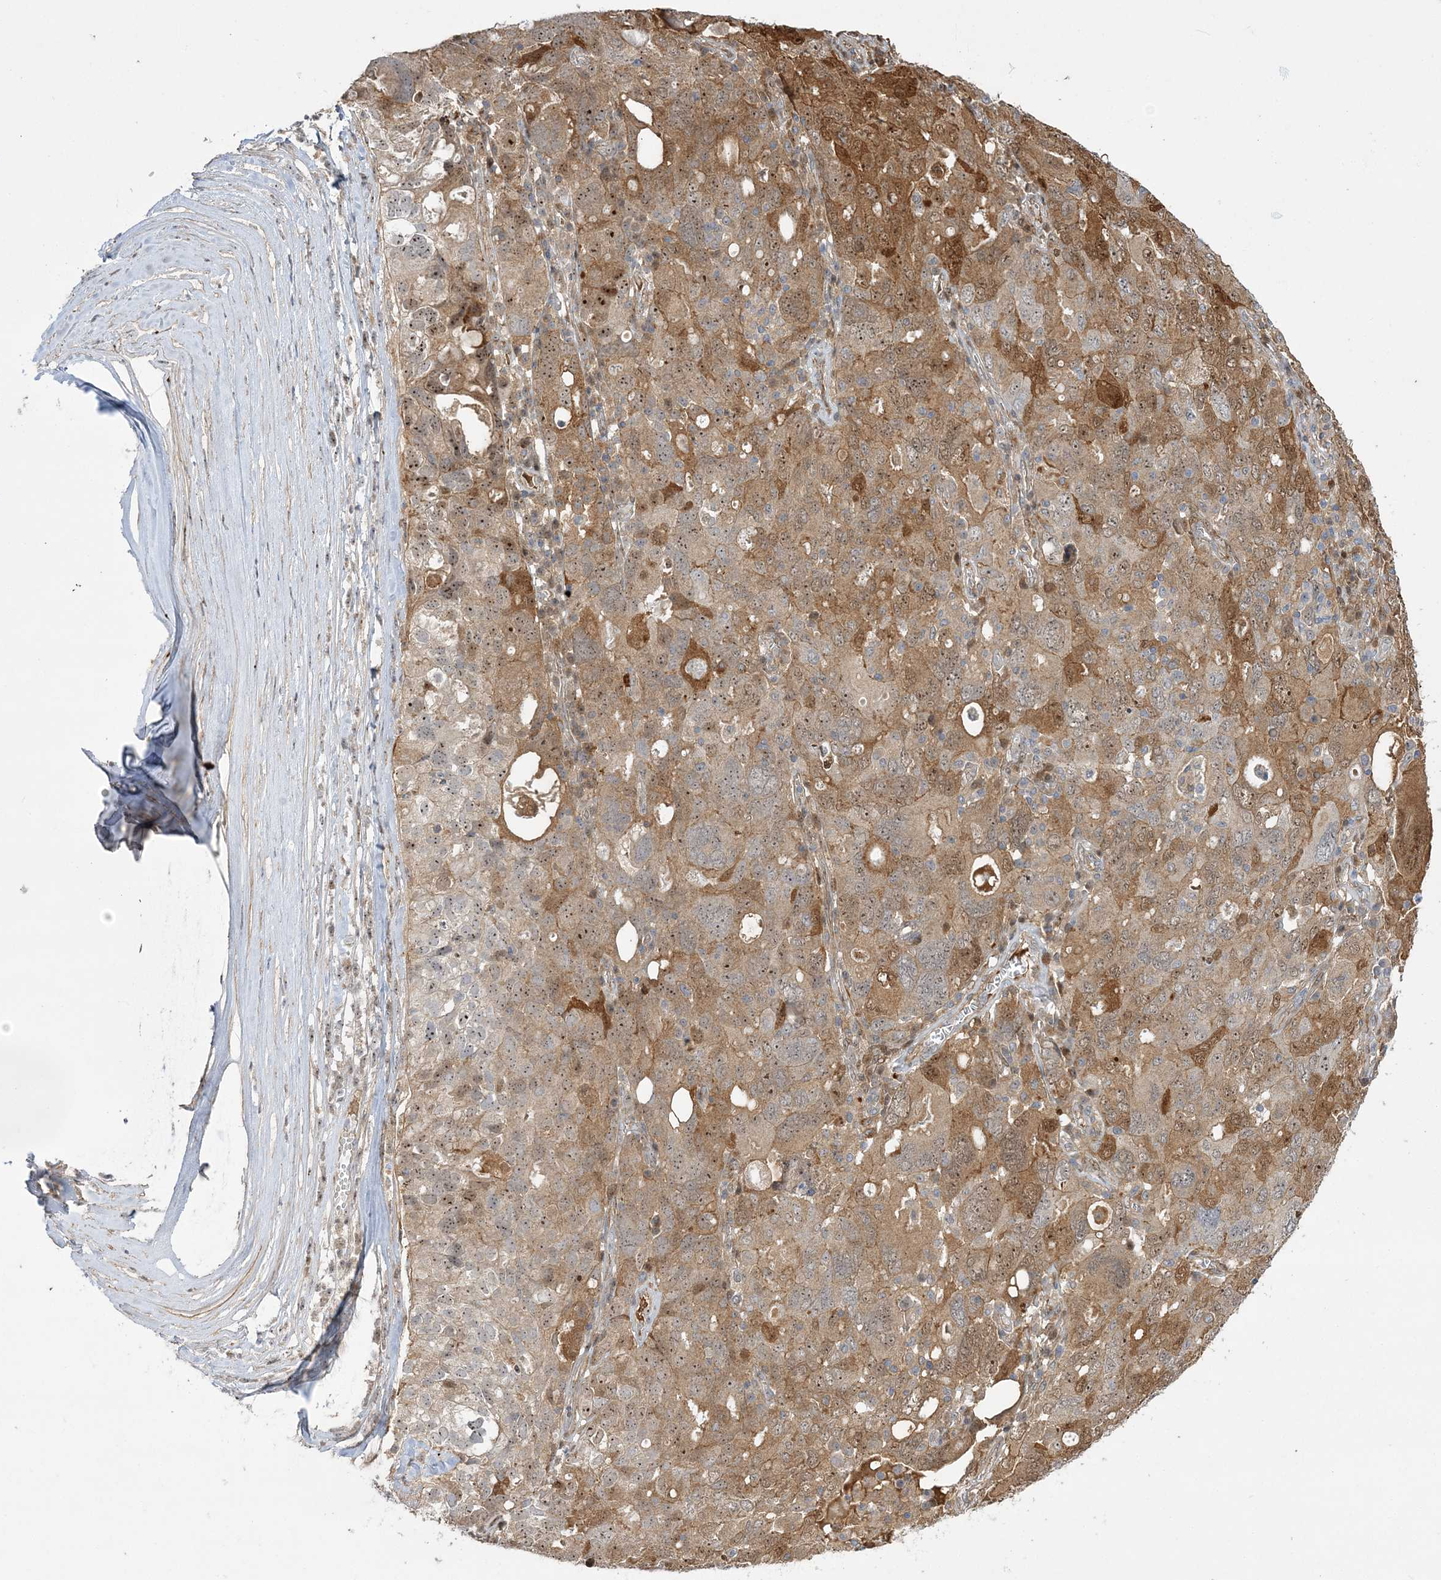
{"staining": {"intensity": "moderate", "quantity": ">75%", "location": "cytoplasmic/membranous,nuclear"}, "tissue": "ovarian cancer", "cell_type": "Tumor cells", "image_type": "cancer", "snomed": [{"axis": "morphology", "description": "Carcinoma, endometroid"}, {"axis": "topography", "description": "Ovary"}], "caption": "This histopathology image demonstrates immunohistochemistry staining of human ovarian endometroid carcinoma, with medium moderate cytoplasmic/membranous and nuclear positivity in about >75% of tumor cells.", "gene": "NPM3", "patient": {"sex": "female", "age": 62}}